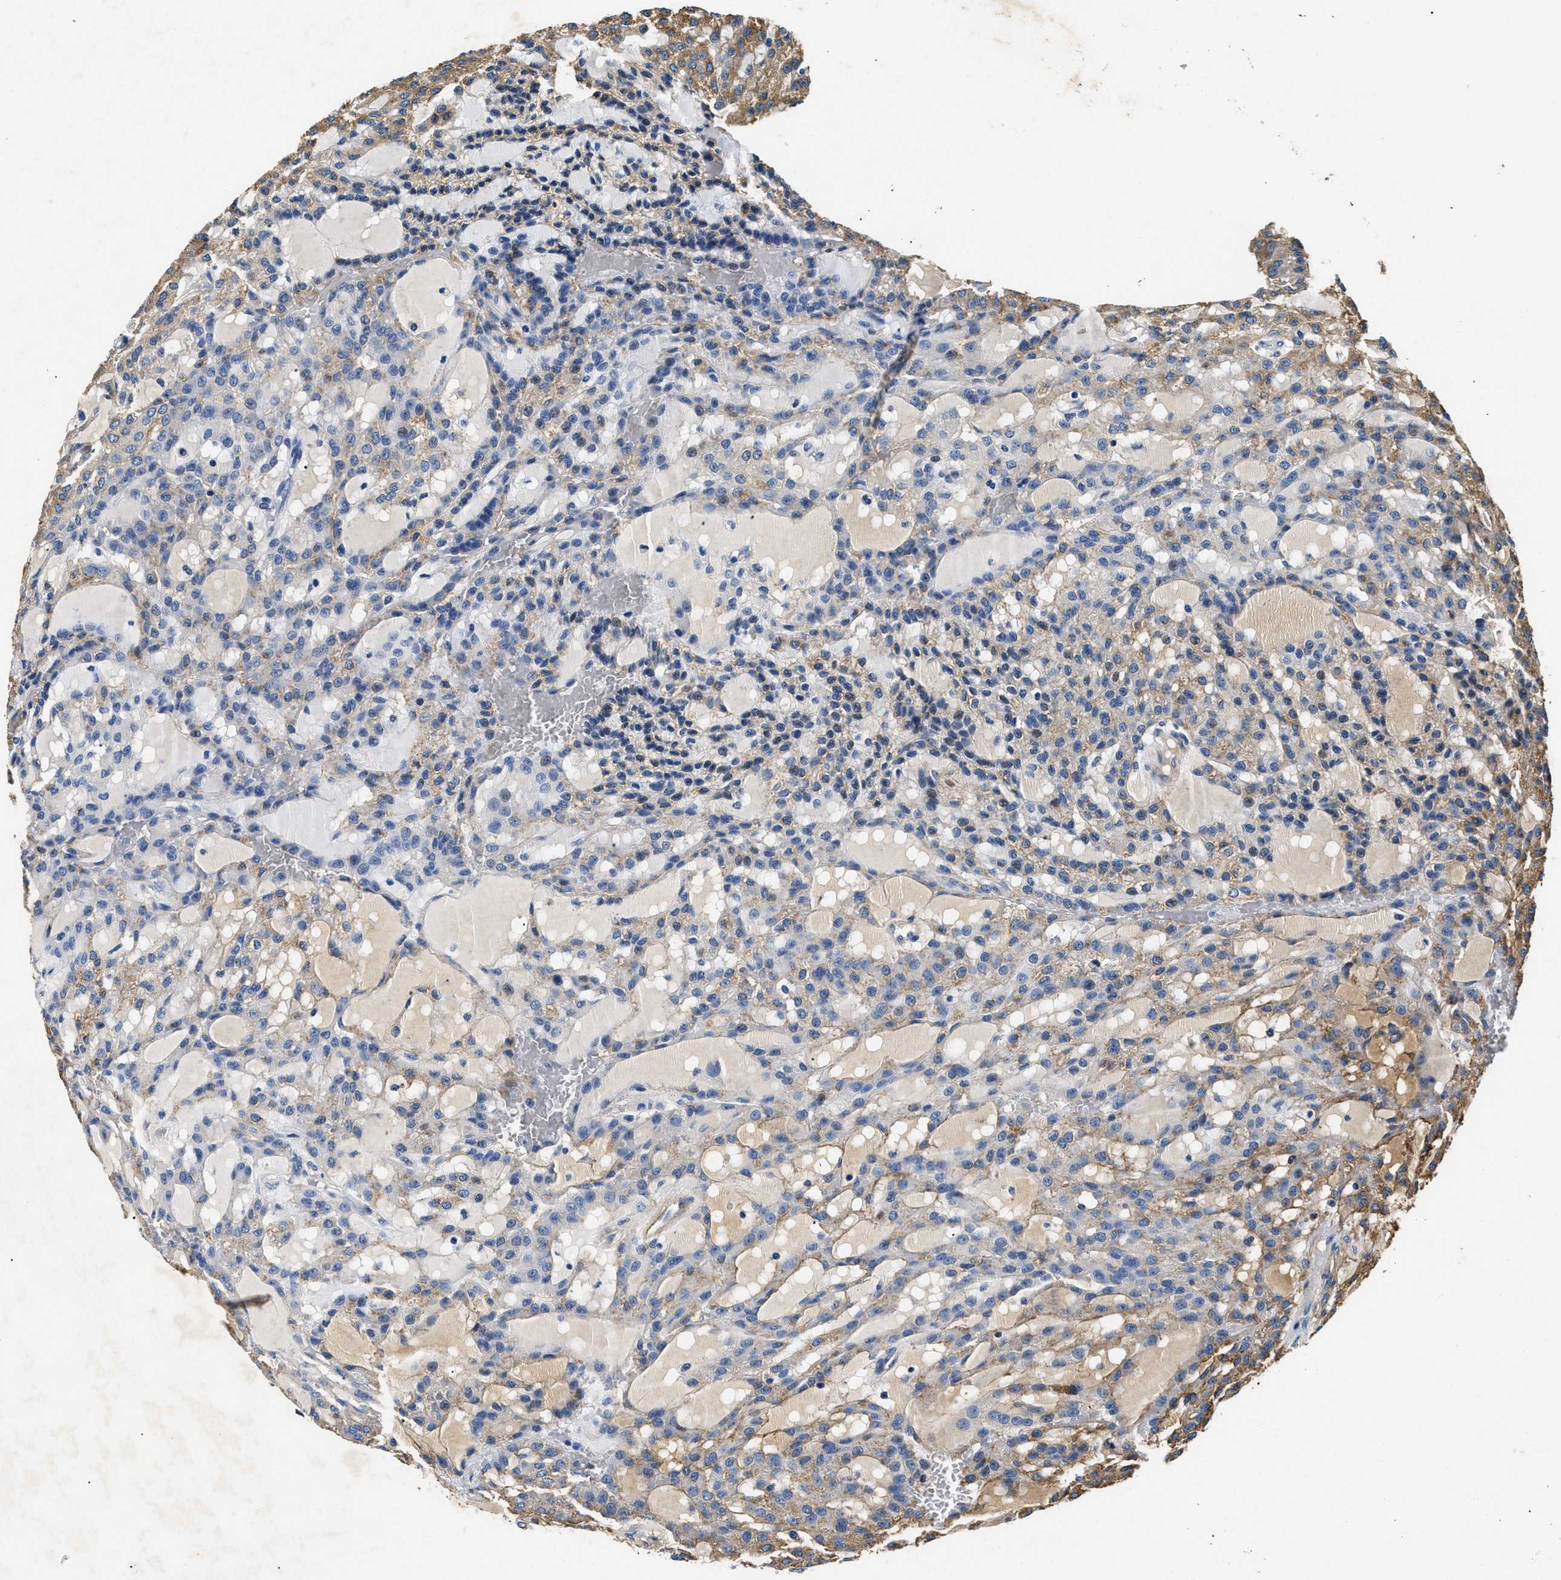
{"staining": {"intensity": "moderate", "quantity": "<25%", "location": "cytoplasmic/membranous"}, "tissue": "renal cancer", "cell_type": "Tumor cells", "image_type": "cancer", "snomed": [{"axis": "morphology", "description": "Adenocarcinoma, NOS"}, {"axis": "topography", "description": "Kidney"}], "caption": "IHC histopathology image of human adenocarcinoma (renal) stained for a protein (brown), which exhibits low levels of moderate cytoplasmic/membranous staining in about <25% of tumor cells.", "gene": "LAMA3", "patient": {"sex": "male", "age": 63}}